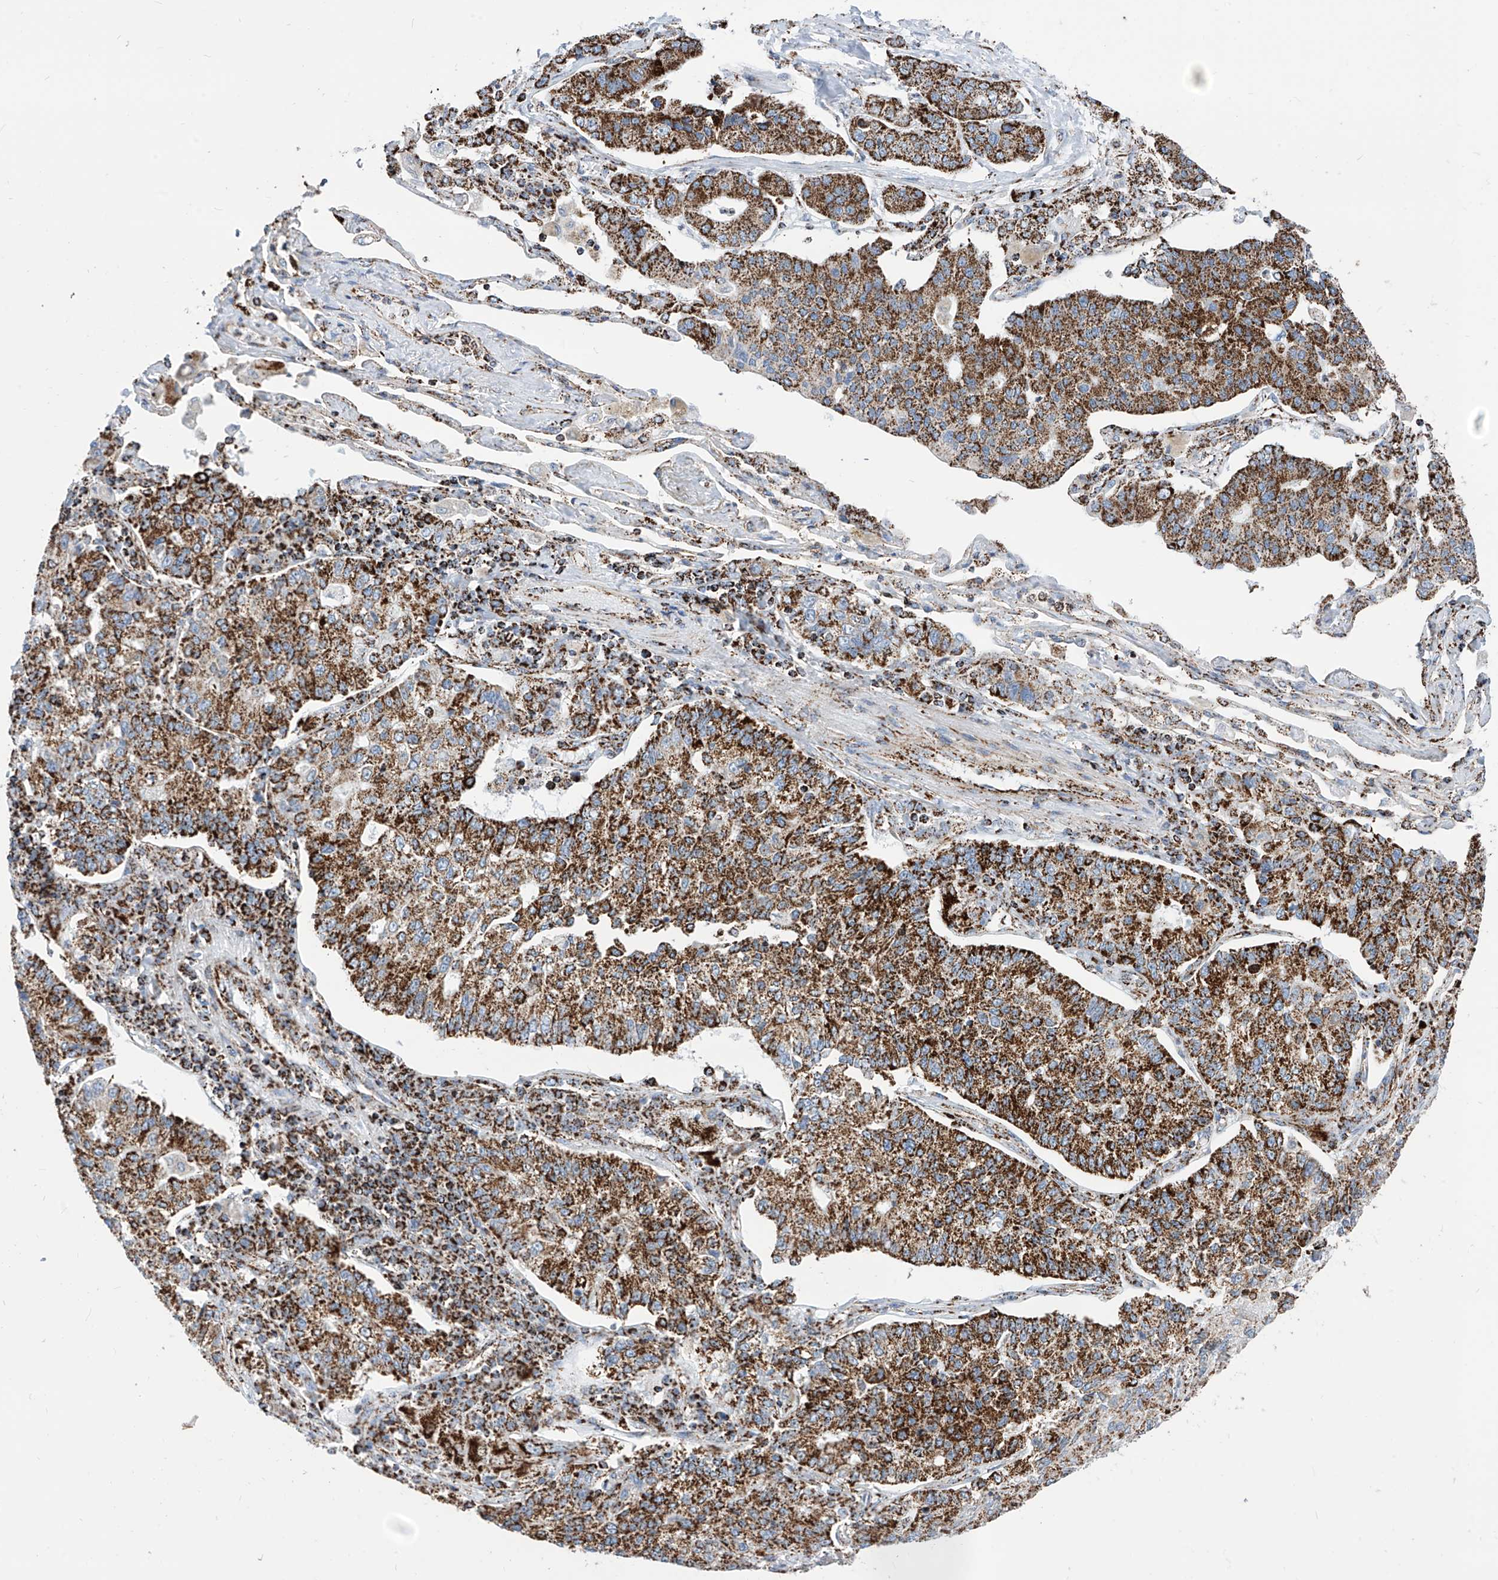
{"staining": {"intensity": "strong", "quantity": ">75%", "location": "cytoplasmic/membranous"}, "tissue": "lung cancer", "cell_type": "Tumor cells", "image_type": "cancer", "snomed": [{"axis": "morphology", "description": "Adenocarcinoma, NOS"}, {"axis": "topography", "description": "Lung"}], "caption": "This is a photomicrograph of immunohistochemistry (IHC) staining of lung cancer (adenocarcinoma), which shows strong expression in the cytoplasmic/membranous of tumor cells.", "gene": "COX5B", "patient": {"sex": "male", "age": 49}}